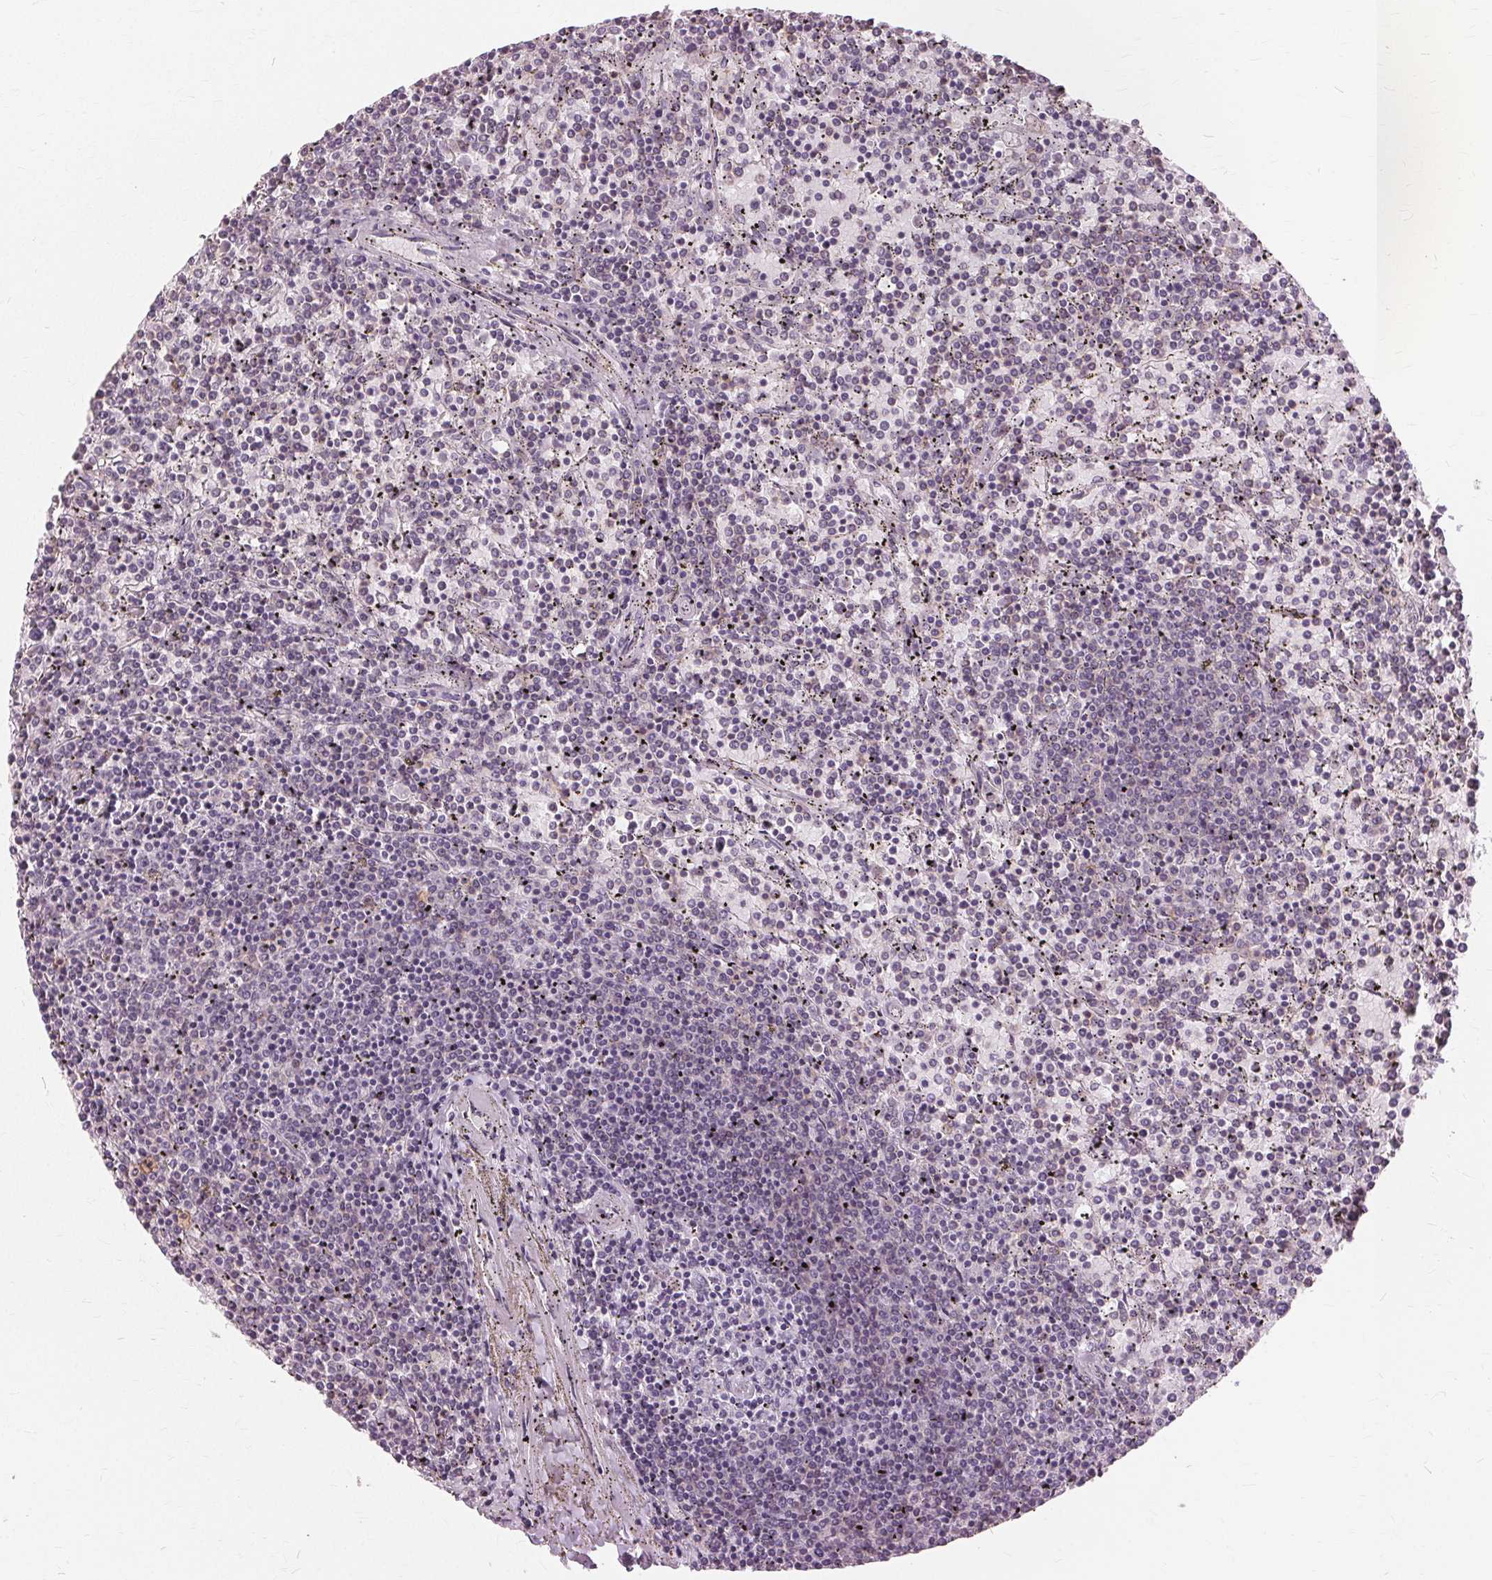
{"staining": {"intensity": "negative", "quantity": "none", "location": "none"}, "tissue": "lymphoma", "cell_type": "Tumor cells", "image_type": "cancer", "snomed": [{"axis": "morphology", "description": "Malignant lymphoma, non-Hodgkin's type, Low grade"}, {"axis": "topography", "description": "Spleen"}], "caption": "A histopathology image of lymphoma stained for a protein displays no brown staining in tumor cells. The staining was performed using DAB to visualize the protein expression in brown, while the nuclei were stained in blue with hematoxylin (Magnification: 20x).", "gene": "SIGLEC6", "patient": {"sex": "female", "age": 77}}